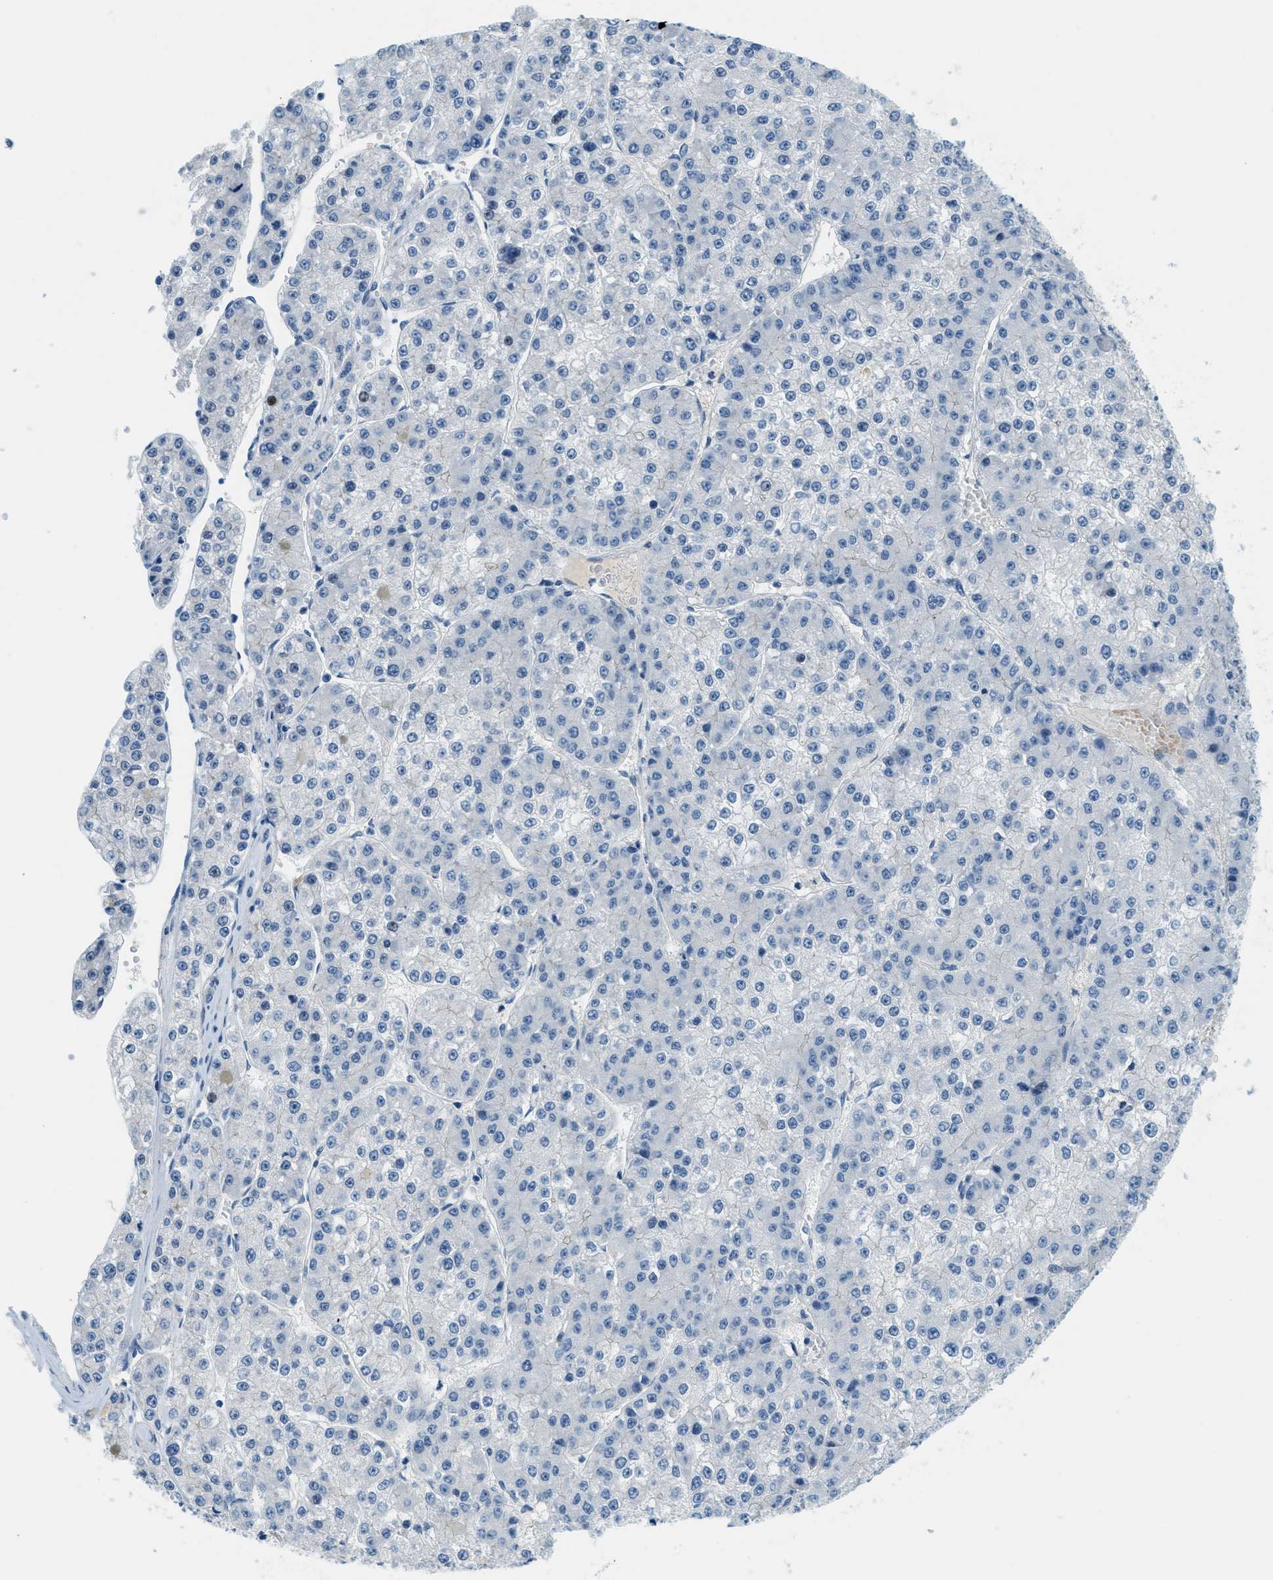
{"staining": {"intensity": "negative", "quantity": "none", "location": "none"}, "tissue": "liver cancer", "cell_type": "Tumor cells", "image_type": "cancer", "snomed": [{"axis": "morphology", "description": "Carcinoma, Hepatocellular, NOS"}, {"axis": "topography", "description": "Liver"}], "caption": "This is an immunohistochemistry image of liver cancer (hepatocellular carcinoma). There is no staining in tumor cells.", "gene": "CYP4X1", "patient": {"sex": "female", "age": 73}}